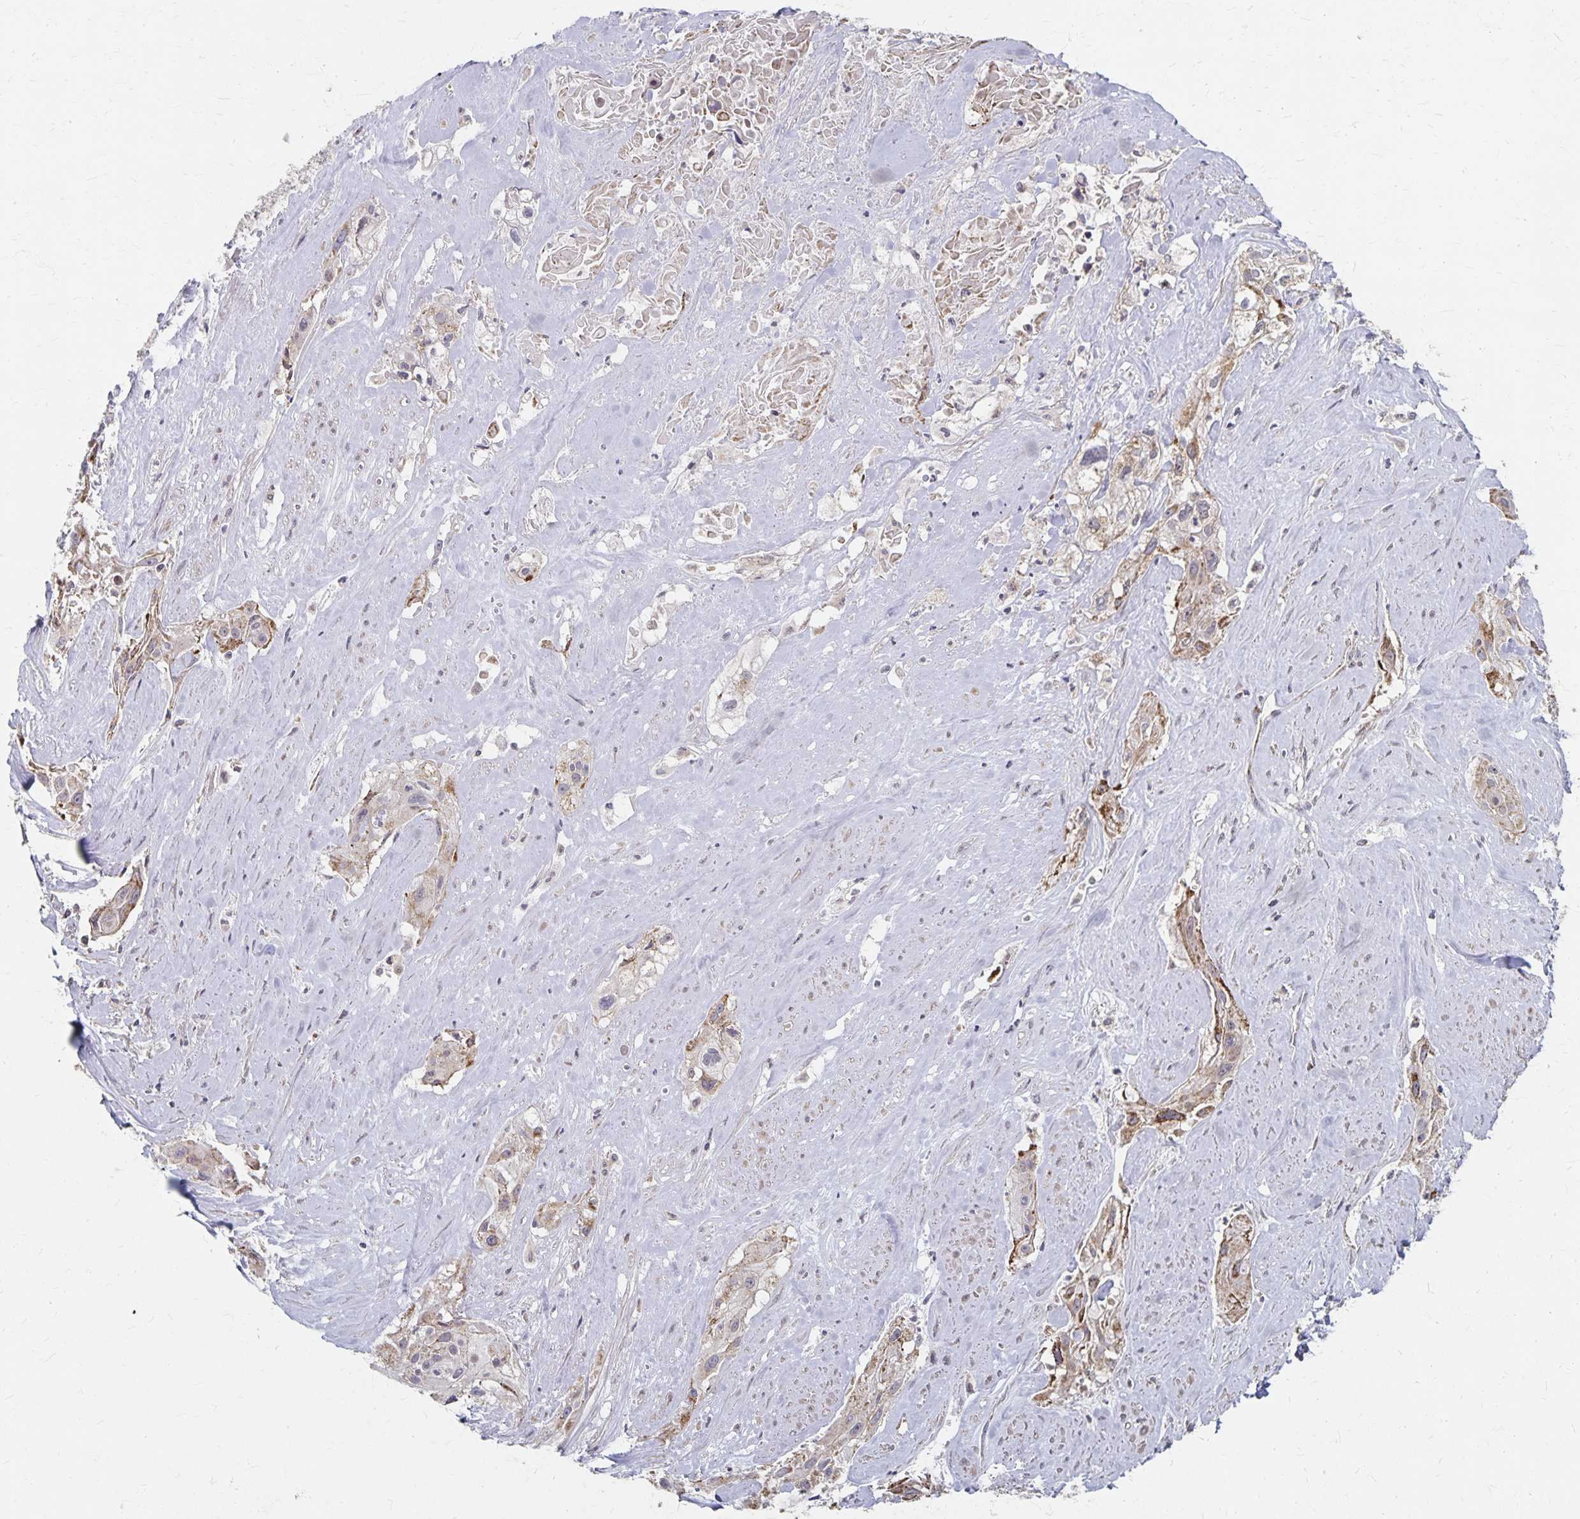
{"staining": {"intensity": "moderate", "quantity": "<25%", "location": "cytoplasmic/membranous"}, "tissue": "cervical cancer", "cell_type": "Tumor cells", "image_type": "cancer", "snomed": [{"axis": "morphology", "description": "Squamous cell carcinoma, NOS"}, {"axis": "topography", "description": "Cervix"}], "caption": "IHC staining of cervical cancer, which demonstrates low levels of moderate cytoplasmic/membranous expression in about <25% of tumor cells indicating moderate cytoplasmic/membranous protein expression. The staining was performed using DAB (brown) for protein detection and nuclei were counterstained in hematoxylin (blue).", "gene": "DYRK4", "patient": {"sex": "female", "age": 49}}